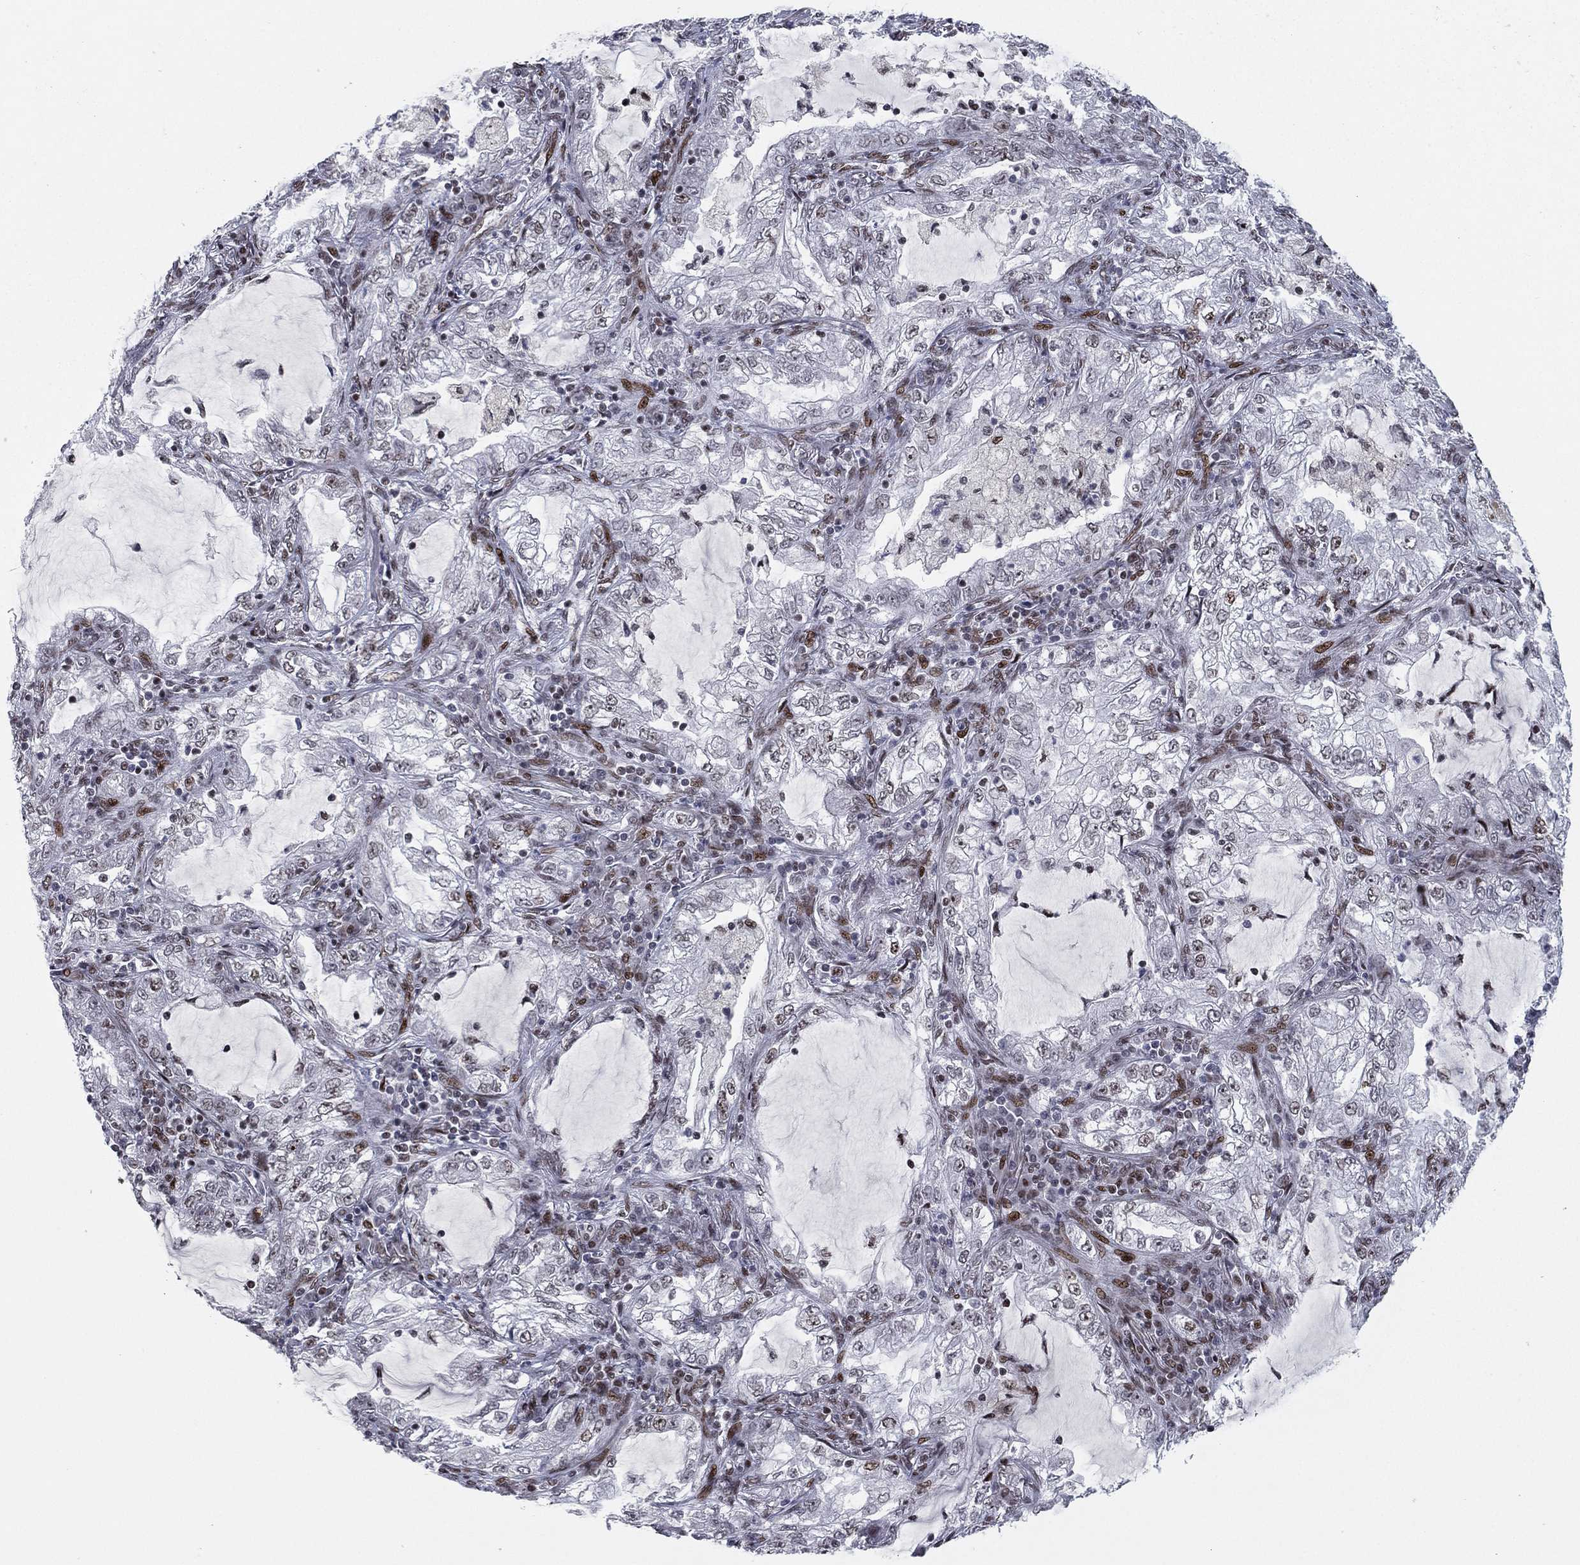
{"staining": {"intensity": "negative", "quantity": "none", "location": "none"}, "tissue": "lung cancer", "cell_type": "Tumor cells", "image_type": "cancer", "snomed": [{"axis": "morphology", "description": "Adenocarcinoma, NOS"}, {"axis": "topography", "description": "Lung"}], "caption": "The image demonstrates no significant staining in tumor cells of lung cancer. Brightfield microscopy of immunohistochemistry (IHC) stained with DAB (brown) and hematoxylin (blue), captured at high magnification.", "gene": "RTF1", "patient": {"sex": "female", "age": 73}}